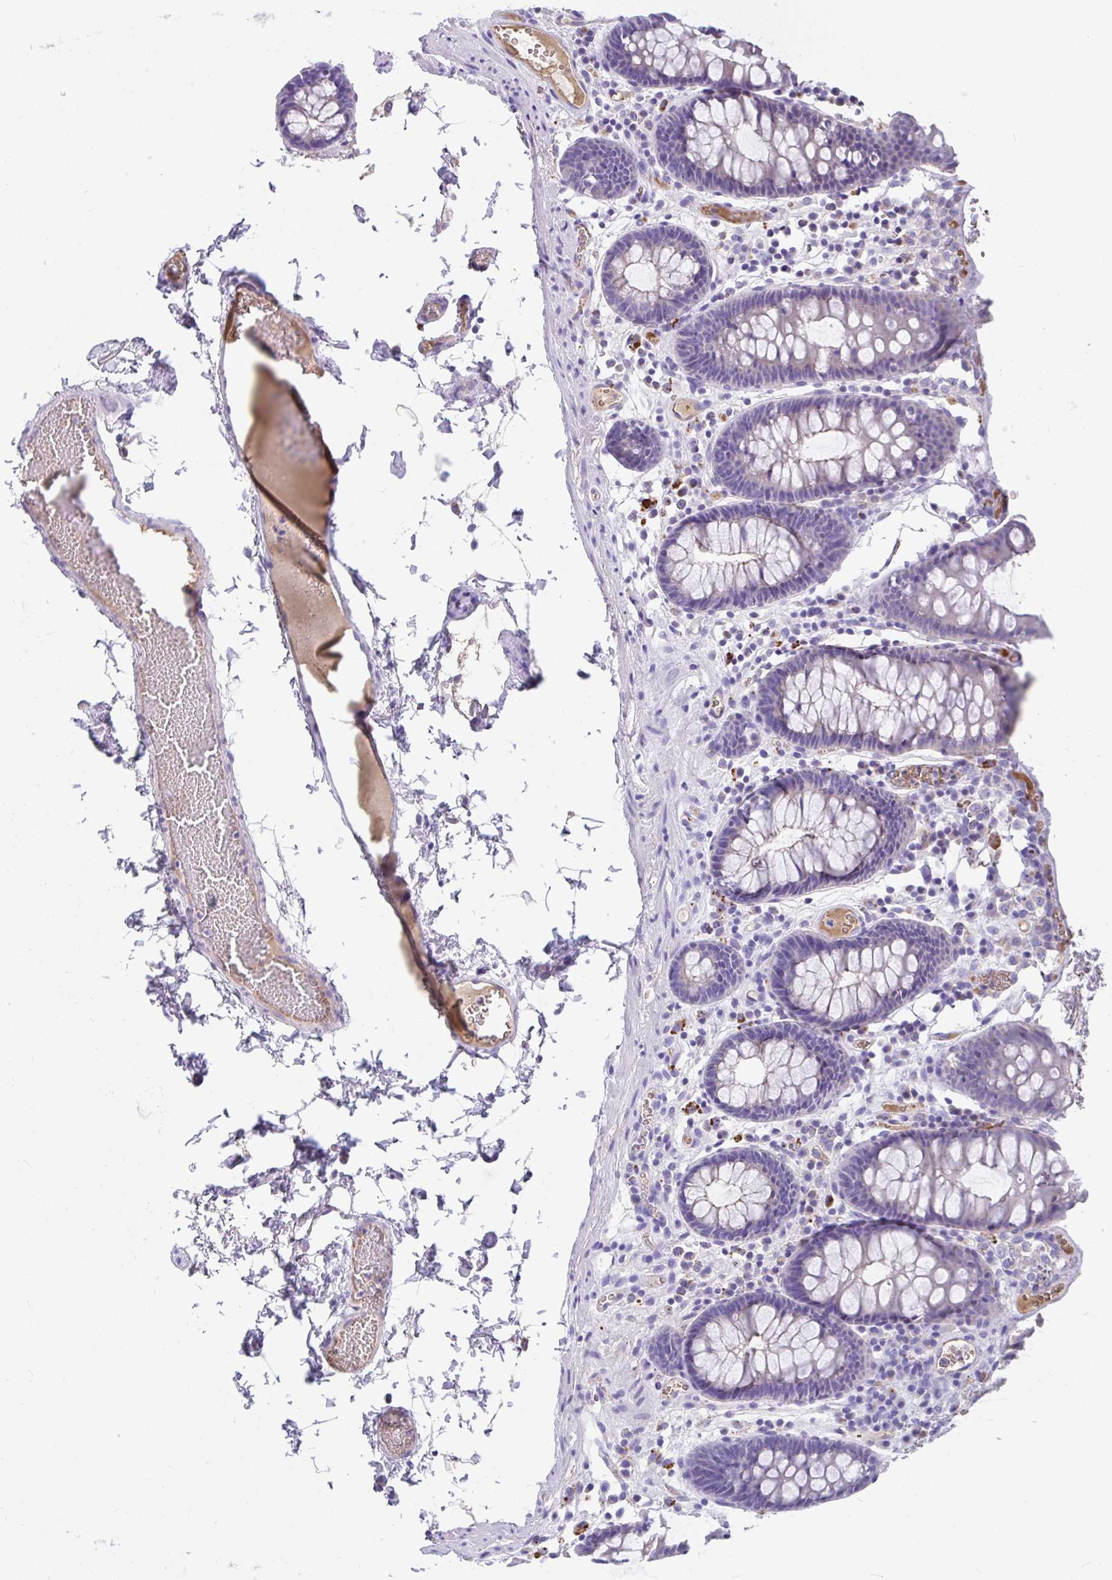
{"staining": {"intensity": "moderate", "quantity": "<25%", "location": "cytoplasmic/membranous"}, "tissue": "colon", "cell_type": "Endothelial cells", "image_type": "normal", "snomed": [{"axis": "morphology", "description": "Normal tissue, NOS"}, {"axis": "topography", "description": "Colon"}, {"axis": "topography", "description": "Peripheral nerve tissue"}], "caption": "DAB immunohistochemical staining of unremarkable colon demonstrates moderate cytoplasmic/membranous protein expression in about <25% of endothelial cells.", "gene": "CCSAP", "patient": {"sex": "male", "age": 84}}